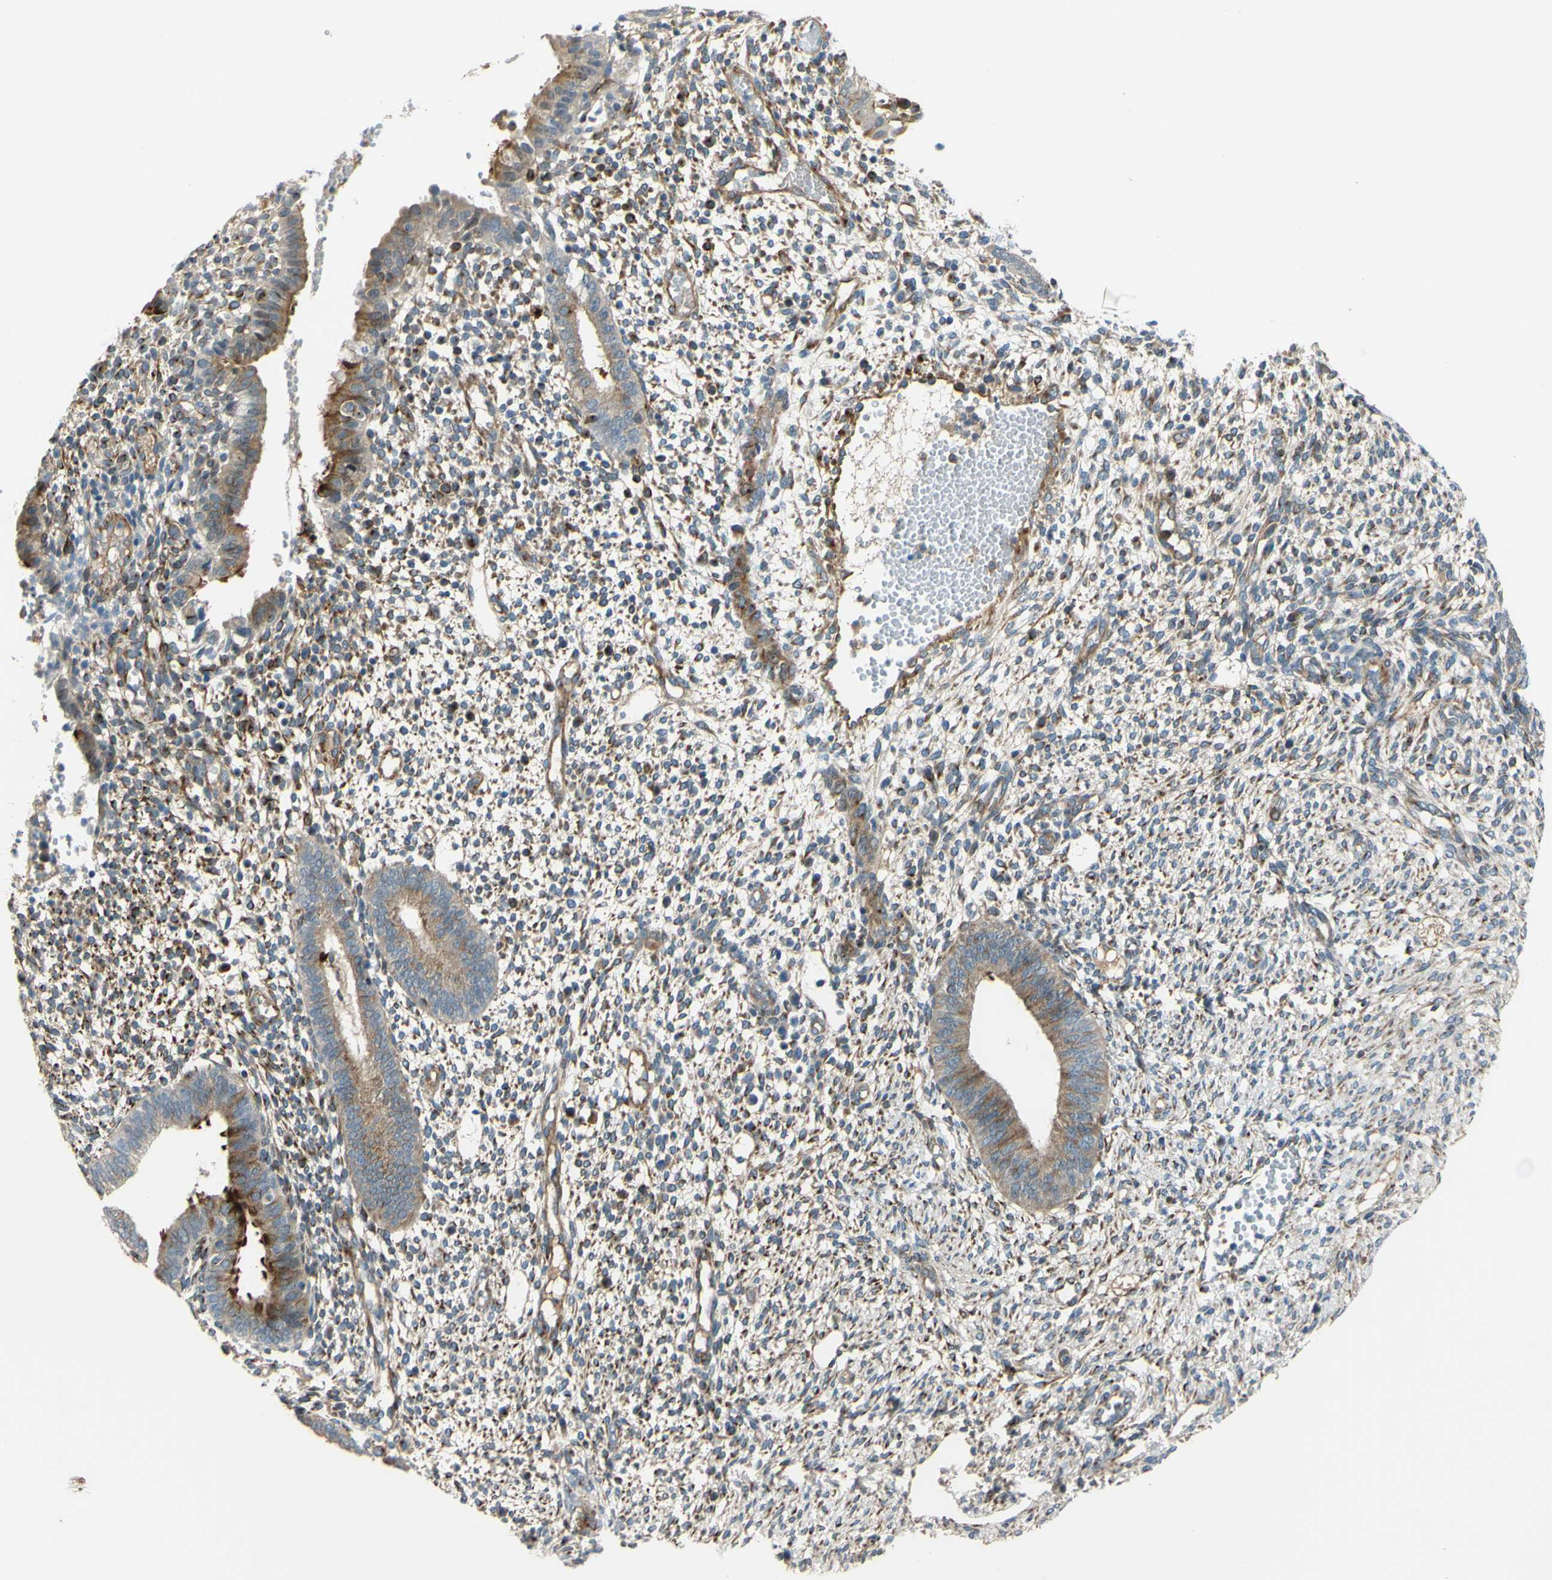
{"staining": {"intensity": "moderate", "quantity": ">75%", "location": "cytoplasmic/membranous"}, "tissue": "endometrium", "cell_type": "Cells in endometrial stroma", "image_type": "normal", "snomed": [{"axis": "morphology", "description": "Normal tissue, NOS"}, {"axis": "topography", "description": "Endometrium"}], "caption": "IHC (DAB (3,3'-diaminobenzidine)) staining of benign endometrium reveals moderate cytoplasmic/membranous protein positivity in approximately >75% of cells in endometrial stroma.", "gene": "ARHGAP1", "patient": {"sex": "female", "age": 35}}